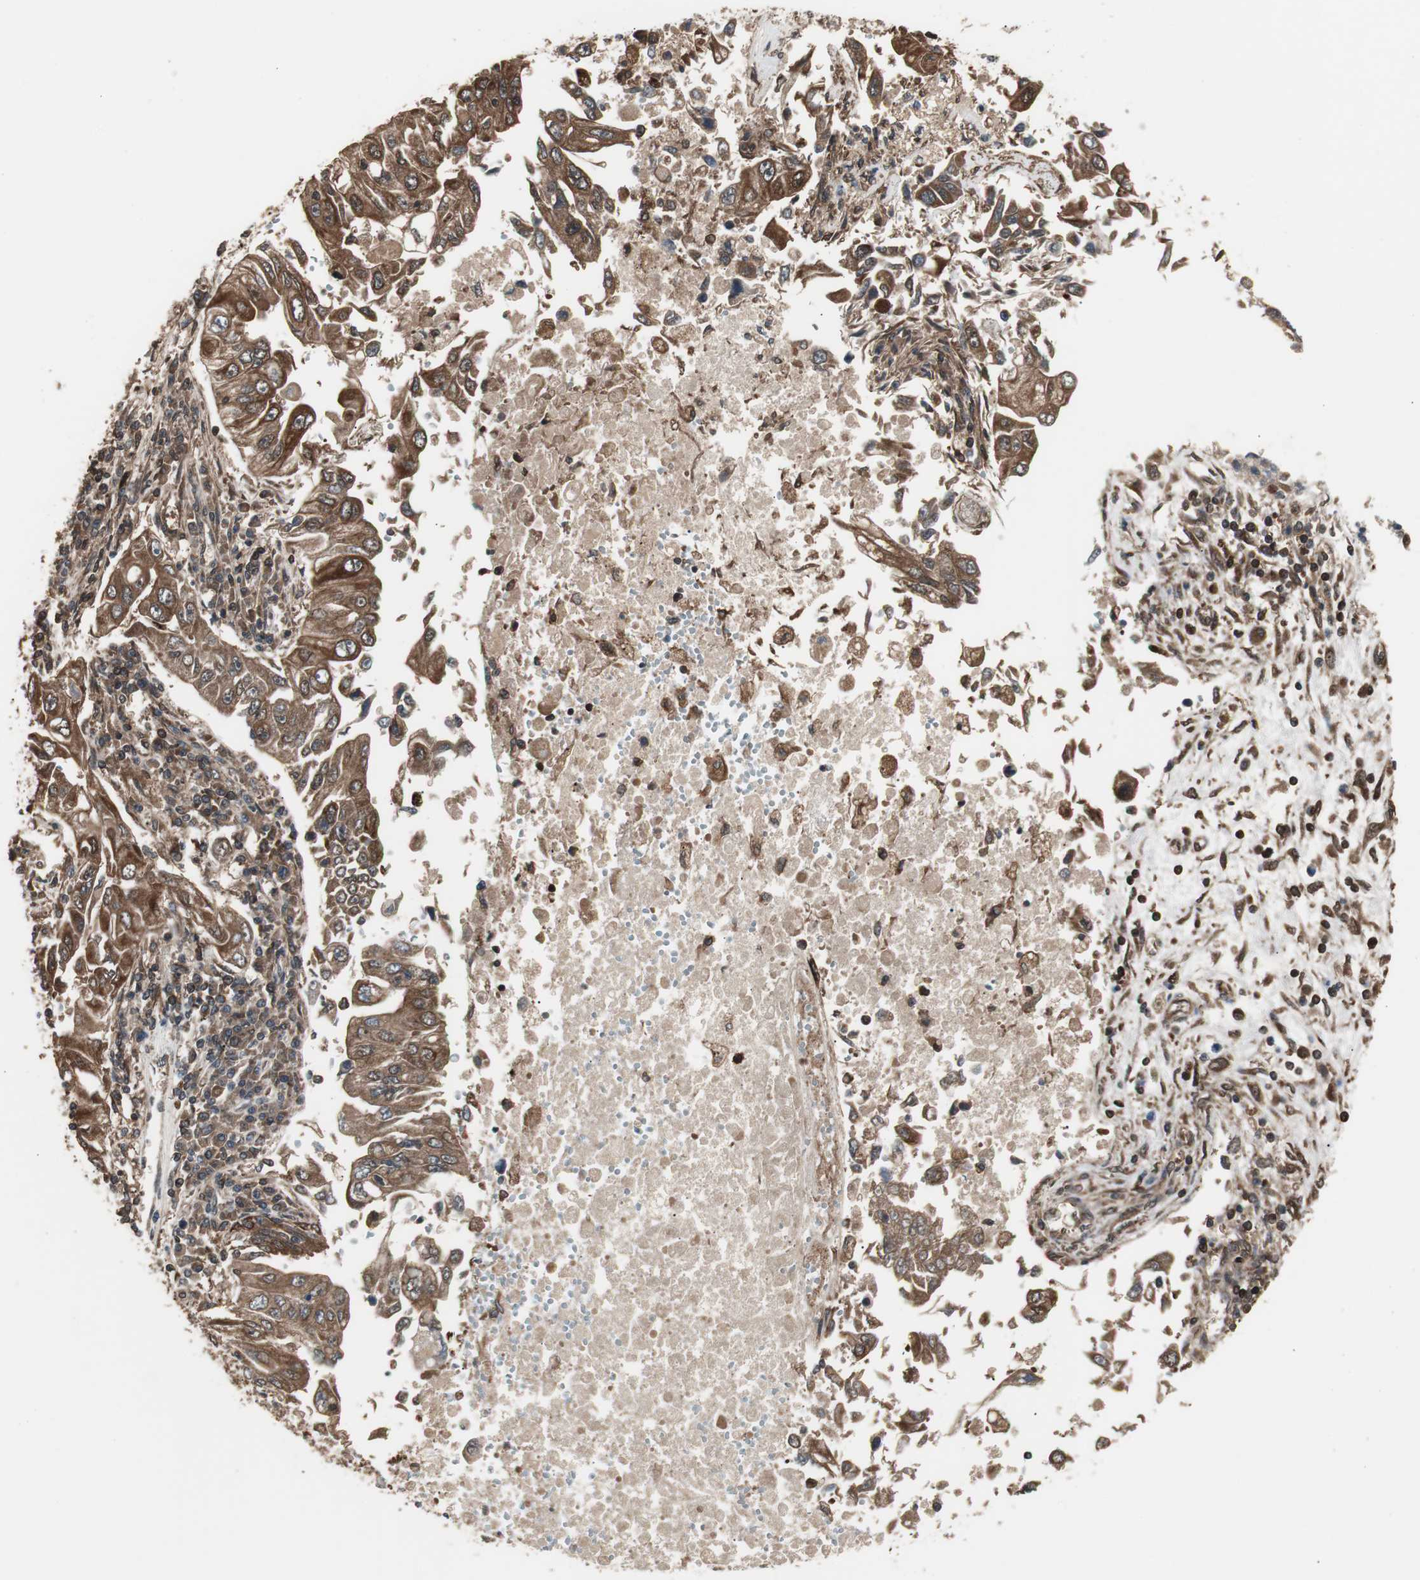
{"staining": {"intensity": "strong", "quantity": ">75%", "location": "cytoplasmic/membranous"}, "tissue": "lung cancer", "cell_type": "Tumor cells", "image_type": "cancer", "snomed": [{"axis": "morphology", "description": "Adenocarcinoma, NOS"}, {"axis": "topography", "description": "Lung"}], "caption": "Protein expression analysis of lung cancer shows strong cytoplasmic/membranous staining in about >75% of tumor cells.", "gene": "CAPNS1", "patient": {"sex": "male", "age": 84}}